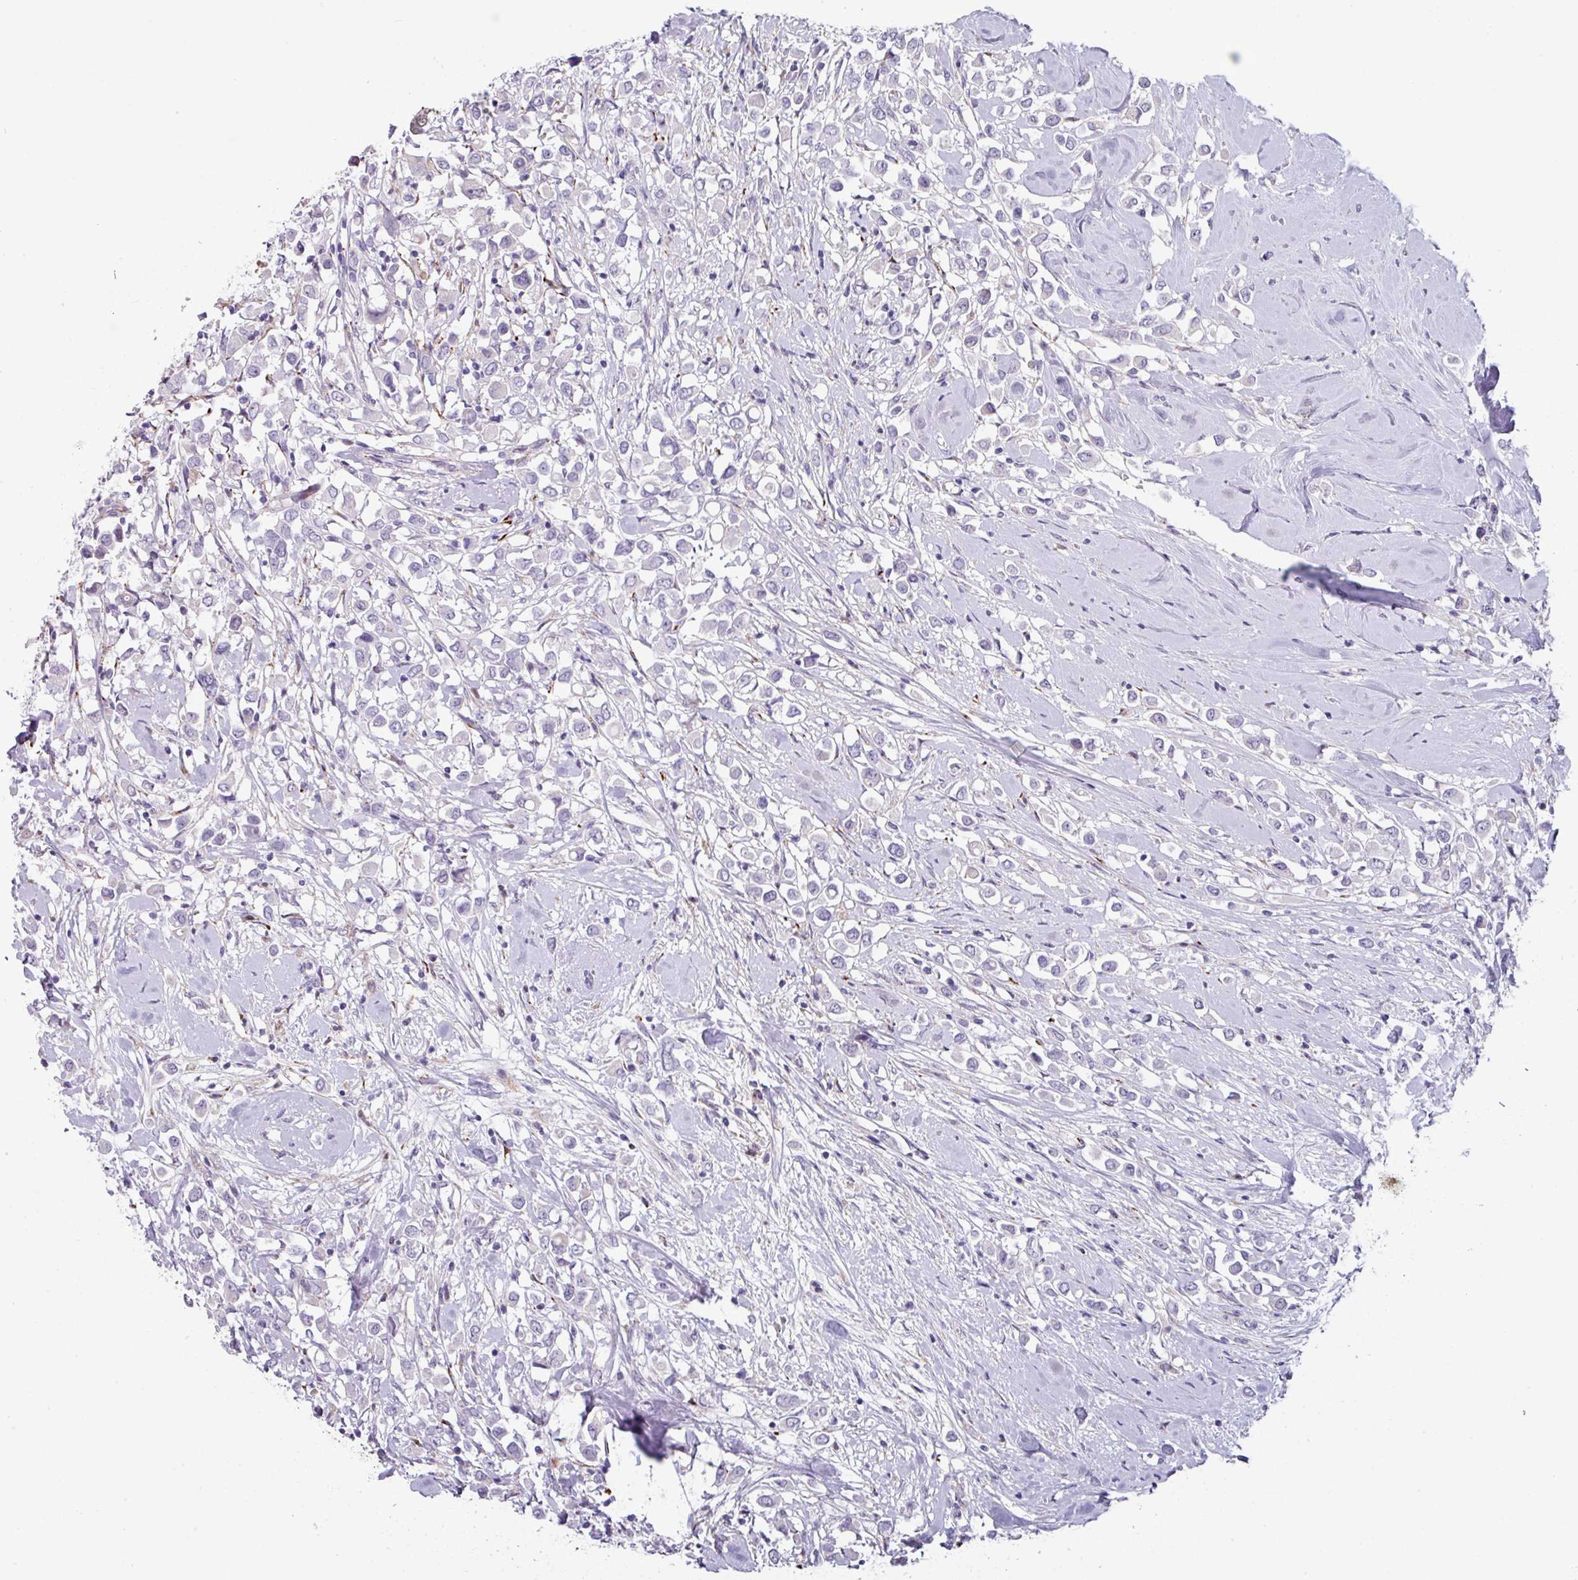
{"staining": {"intensity": "negative", "quantity": "none", "location": "none"}, "tissue": "breast cancer", "cell_type": "Tumor cells", "image_type": "cancer", "snomed": [{"axis": "morphology", "description": "Duct carcinoma"}, {"axis": "topography", "description": "Breast"}], "caption": "Micrograph shows no significant protein expression in tumor cells of breast cancer. (Stains: DAB (3,3'-diaminobenzidine) IHC with hematoxylin counter stain, Microscopy: brightfield microscopy at high magnification).", "gene": "BMS1", "patient": {"sex": "female", "age": 61}}